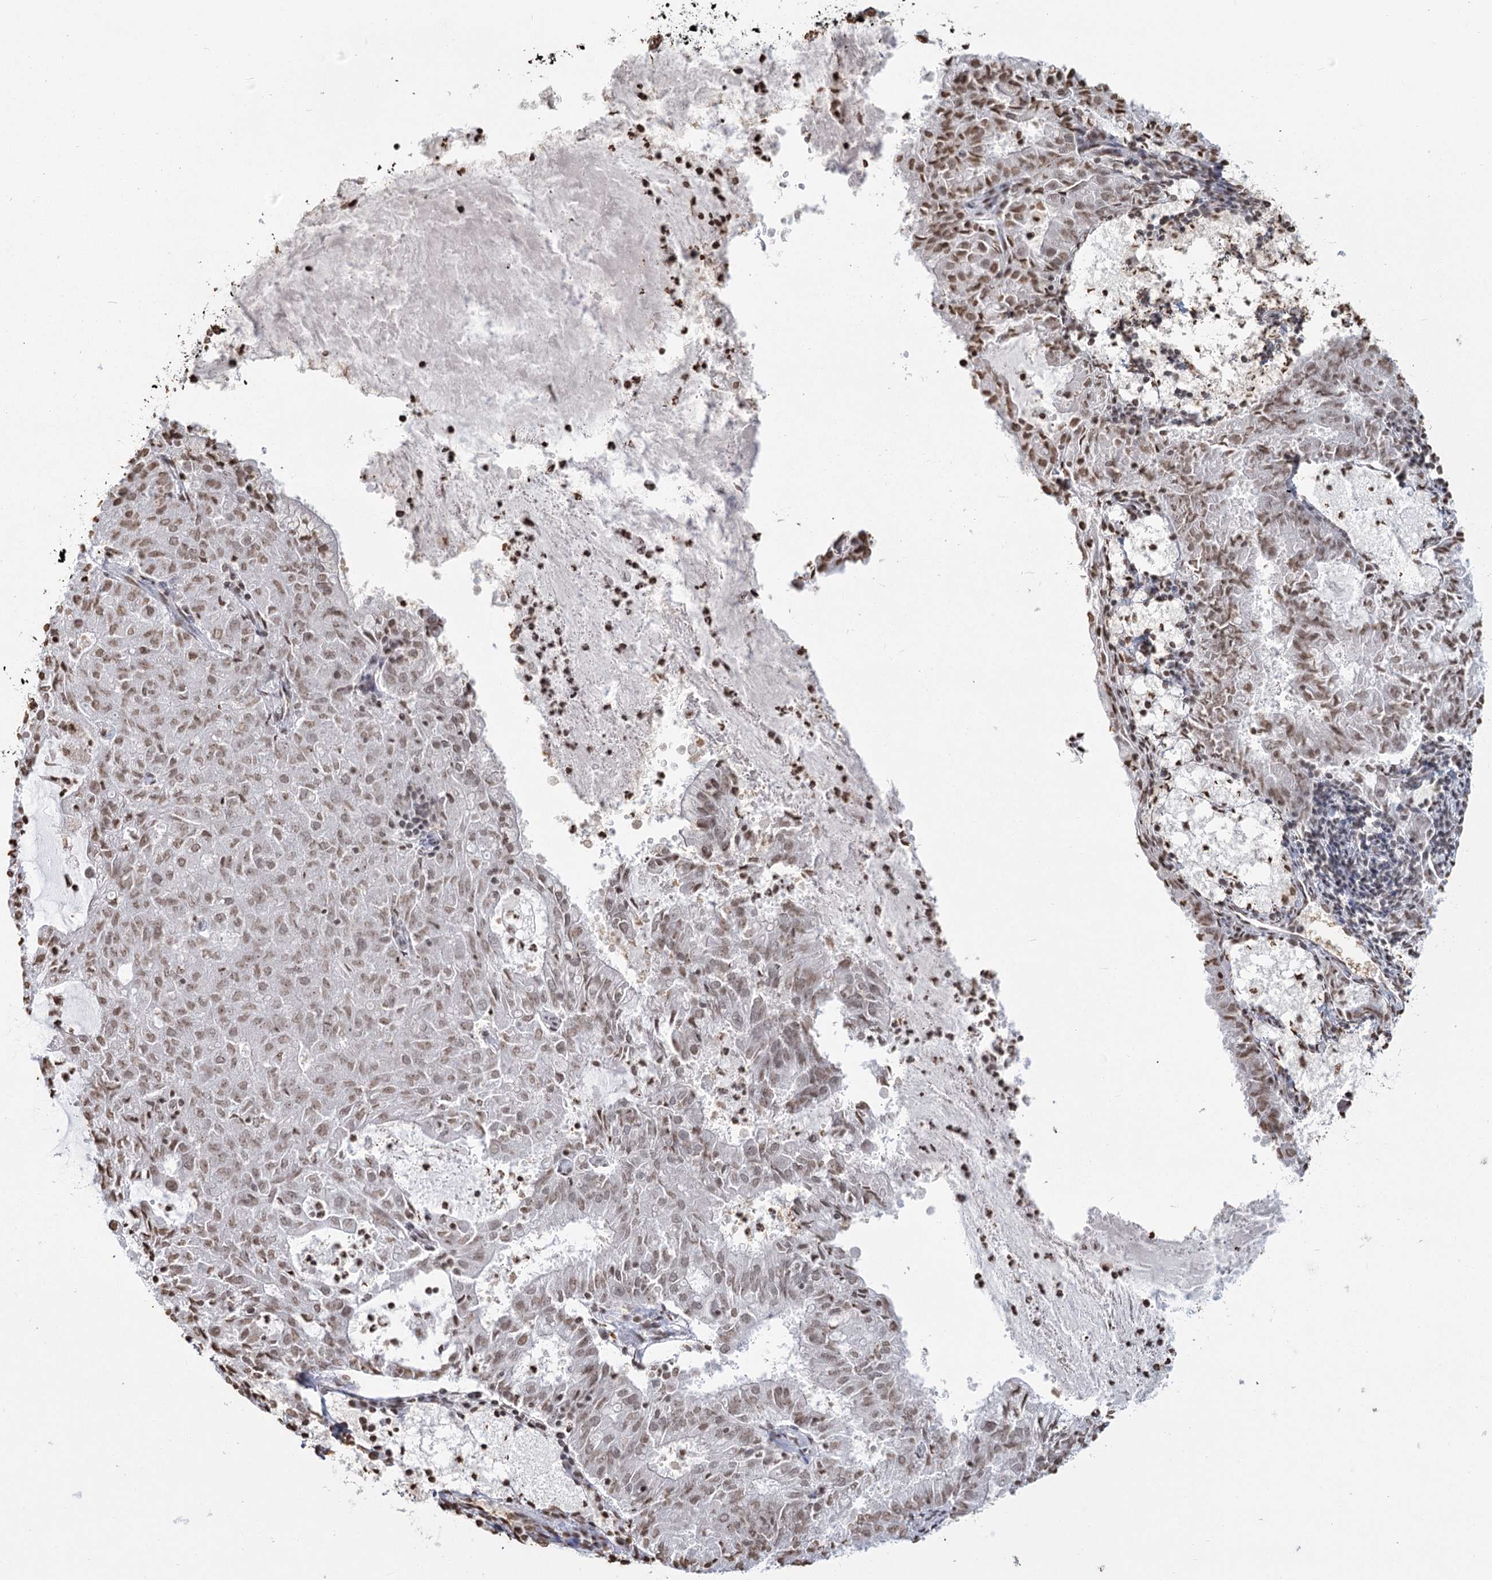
{"staining": {"intensity": "weak", "quantity": ">75%", "location": "nuclear"}, "tissue": "endometrial cancer", "cell_type": "Tumor cells", "image_type": "cancer", "snomed": [{"axis": "morphology", "description": "Adenocarcinoma, NOS"}, {"axis": "topography", "description": "Endometrium"}], "caption": "Immunohistochemical staining of endometrial cancer (adenocarcinoma) exhibits low levels of weak nuclear protein expression in about >75% of tumor cells.", "gene": "FAM13A", "patient": {"sex": "female", "age": 57}}